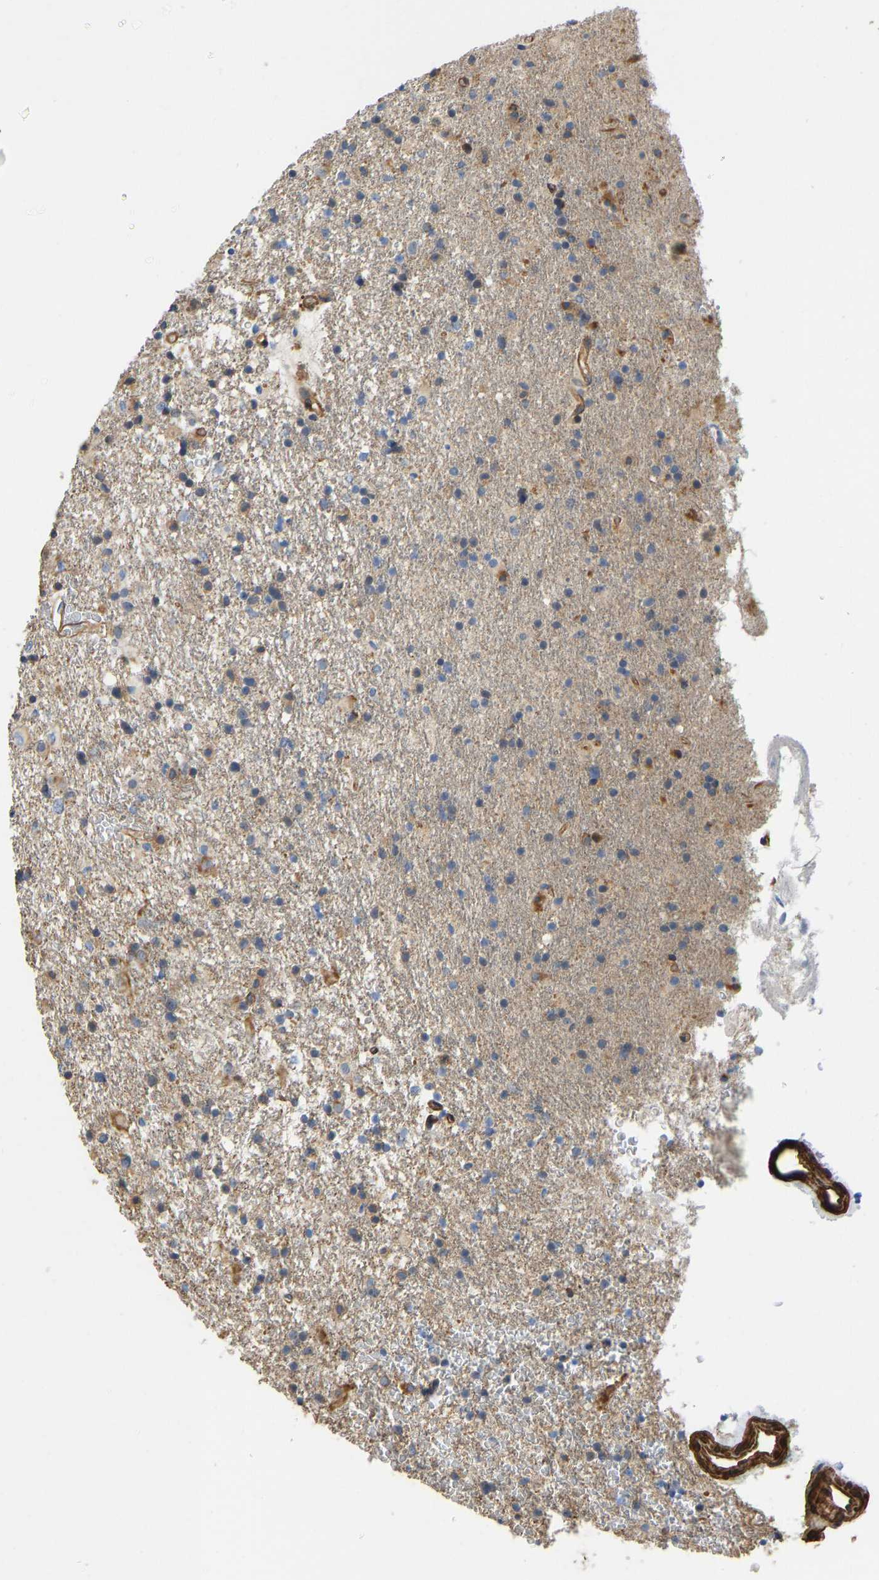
{"staining": {"intensity": "moderate", "quantity": "25%-75%", "location": "cytoplasmic/membranous"}, "tissue": "glioma", "cell_type": "Tumor cells", "image_type": "cancer", "snomed": [{"axis": "morphology", "description": "Glioma, malignant, Low grade"}, {"axis": "topography", "description": "Brain"}], "caption": "Immunohistochemical staining of human glioma displays moderate cytoplasmic/membranous protein expression in about 25%-75% of tumor cells. The staining was performed using DAB to visualize the protein expression in brown, while the nuclei were stained in blue with hematoxylin (Magnification: 20x).", "gene": "ELMO2", "patient": {"sex": "male", "age": 65}}